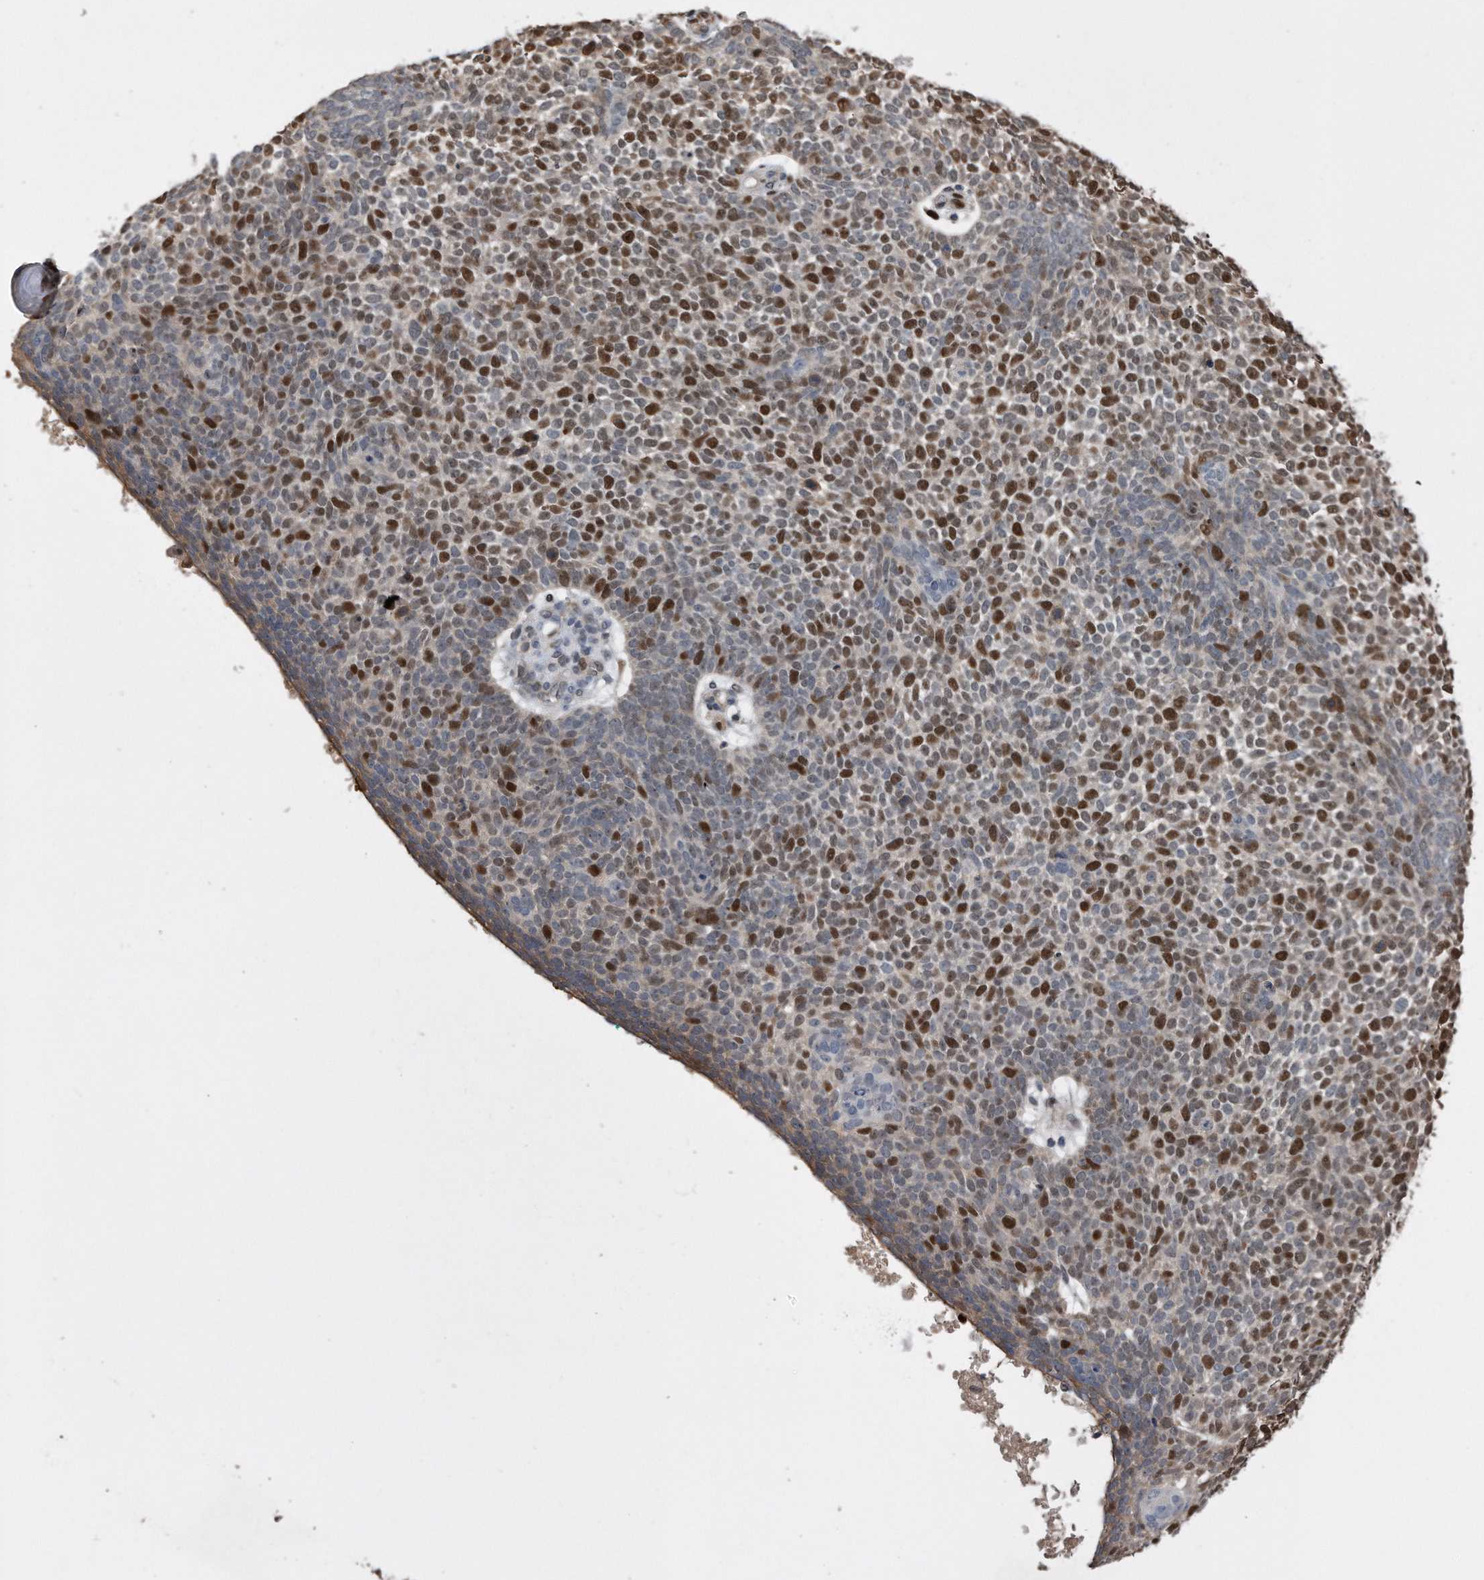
{"staining": {"intensity": "strong", "quantity": "25%-75%", "location": "nuclear"}, "tissue": "skin cancer", "cell_type": "Tumor cells", "image_type": "cancer", "snomed": [{"axis": "morphology", "description": "Basal cell carcinoma"}, {"axis": "topography", "description": "Skin"}], "caption": "An immunohistochemistry micrograph of tumor tissue is shown. Protein staining in brown shows strong nuclear positivity in skin cancer within tumor cells.", "gene": "PCNA", "patient": {"sex": "female", "age": 81}}